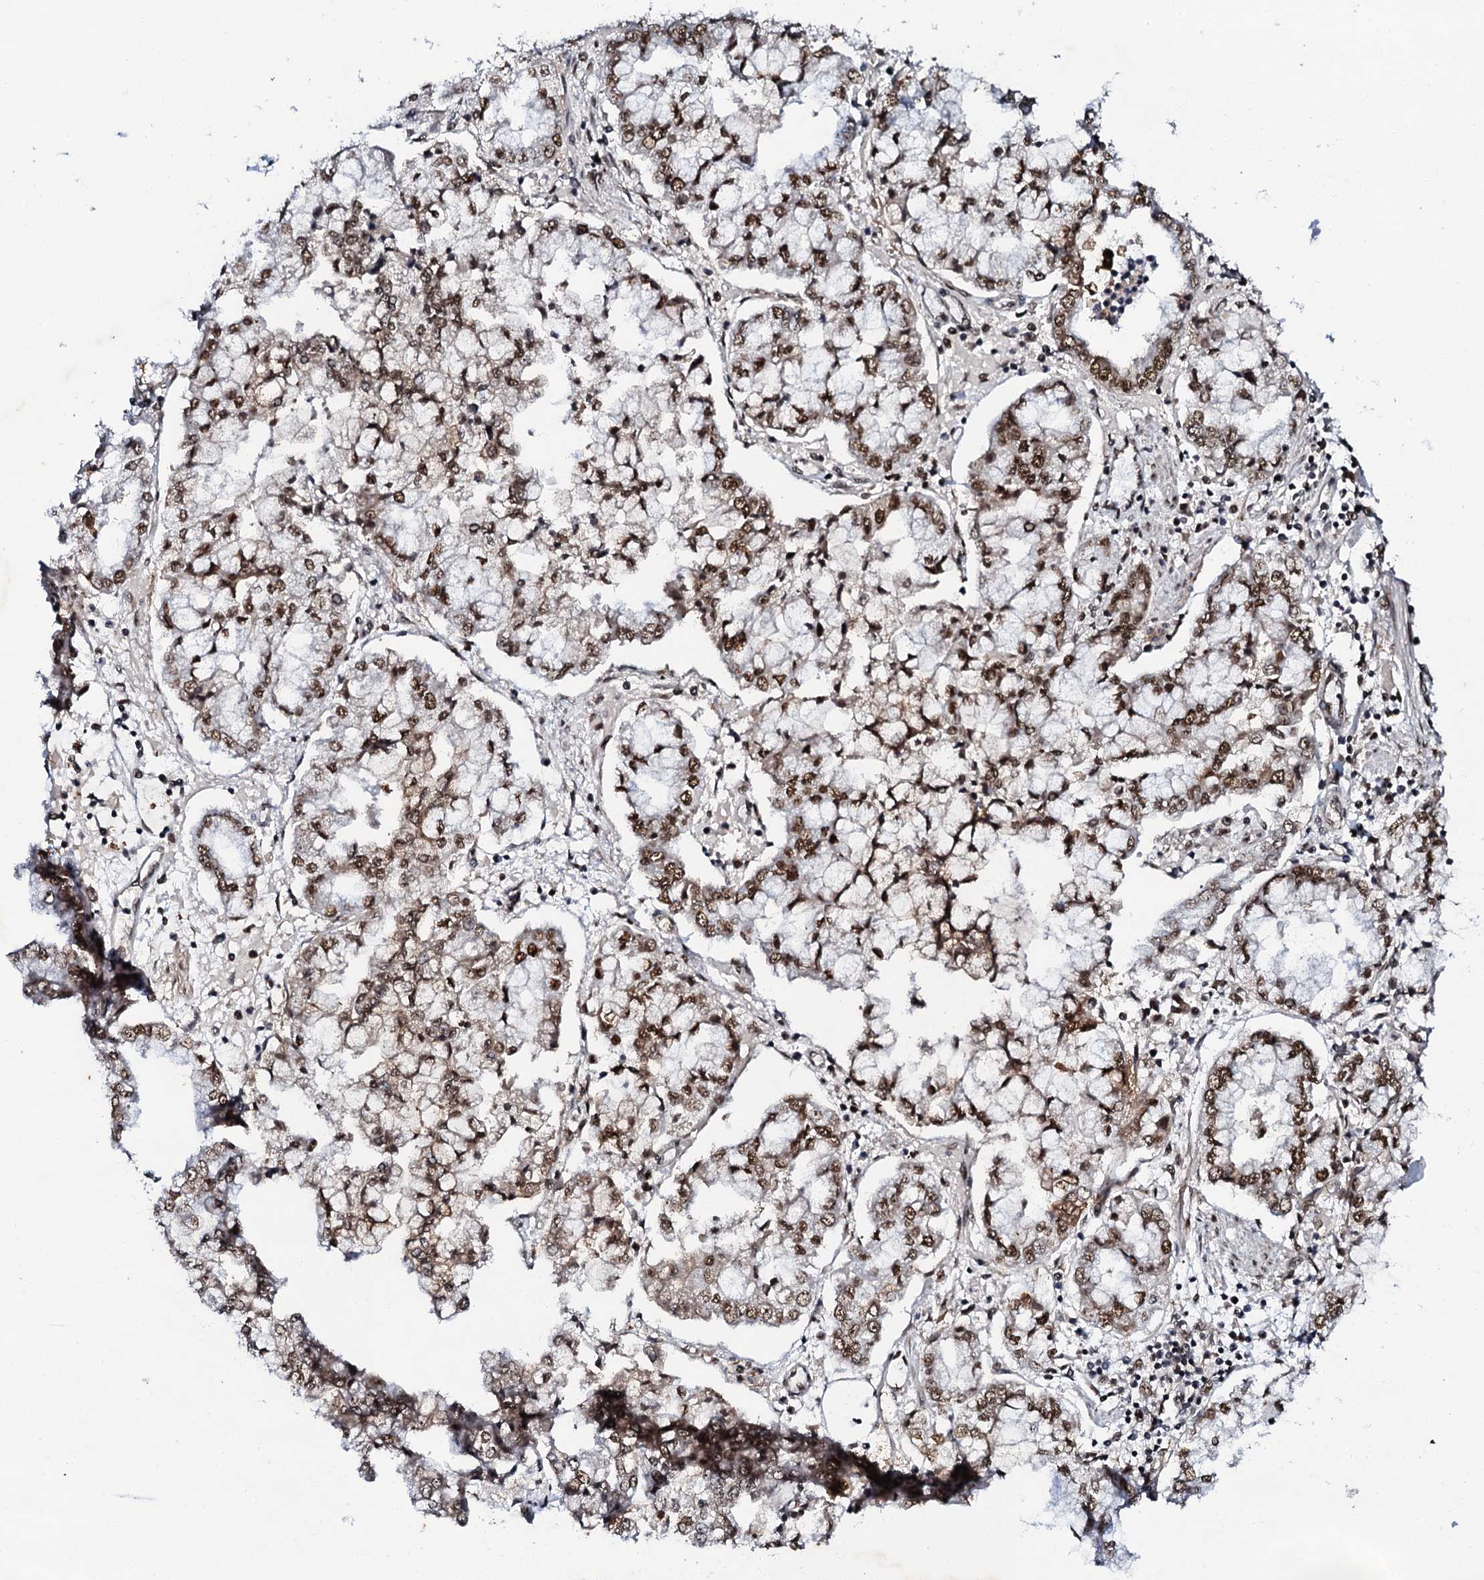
{"staining": {"intensity": "moderate", "quantity": ">75%", "location": "nuclear"}, "tissue": "stomach cancer", "cell_type": "Tumor cells", "image_type": "cancer", "snomed": [{"axis": "morphology", "description": "Adenocarcinoma, NOS"}, {"axis": "topography", "description": "Stomach"}], "caption": "IHC (DAB (3,3'-diaminobenzidine)) staining of stomach adenocarcinoma shows moderate nuclear protein positivity in approximately >75% of tumor cells.", "gene": "CSTF3", "patient": {"sex": "male", "age": 76}}